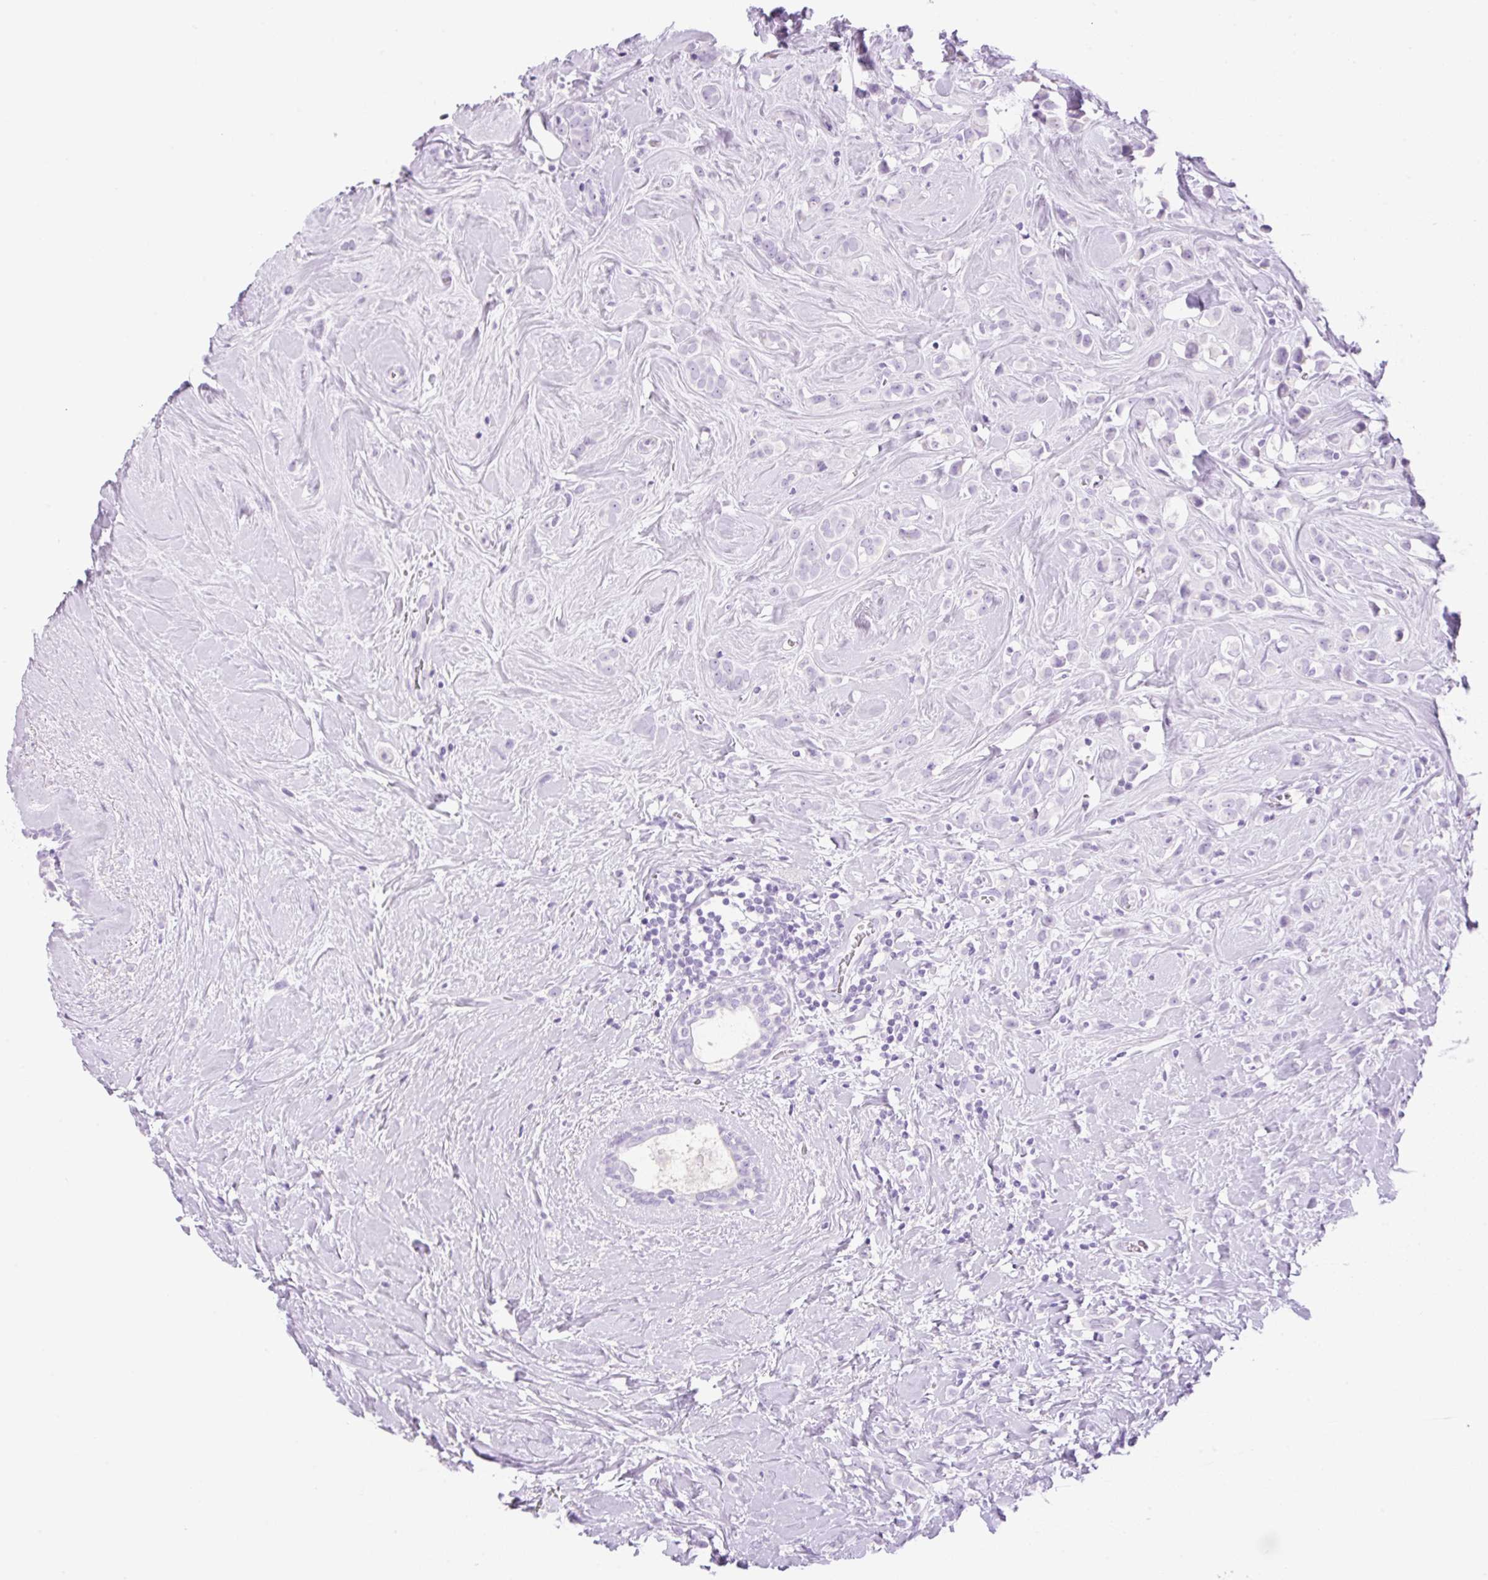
{"staining": {"intensity": "negative", "quantity": "none", "location": "none"}, "tissue": "breast cancer", "cell_type": "Tumor cells", "image_type": "cancer", "snomed": [{"axis": "morphology", "description": "Duct carcinoma"}, {"axis": "topography", "description": "Breast"}], "caption": "Tumor cells show no significant staining in breast intraductal carcinoma.", "gene": "PALM3", "patient": {"sex": "female", "age": 80}}